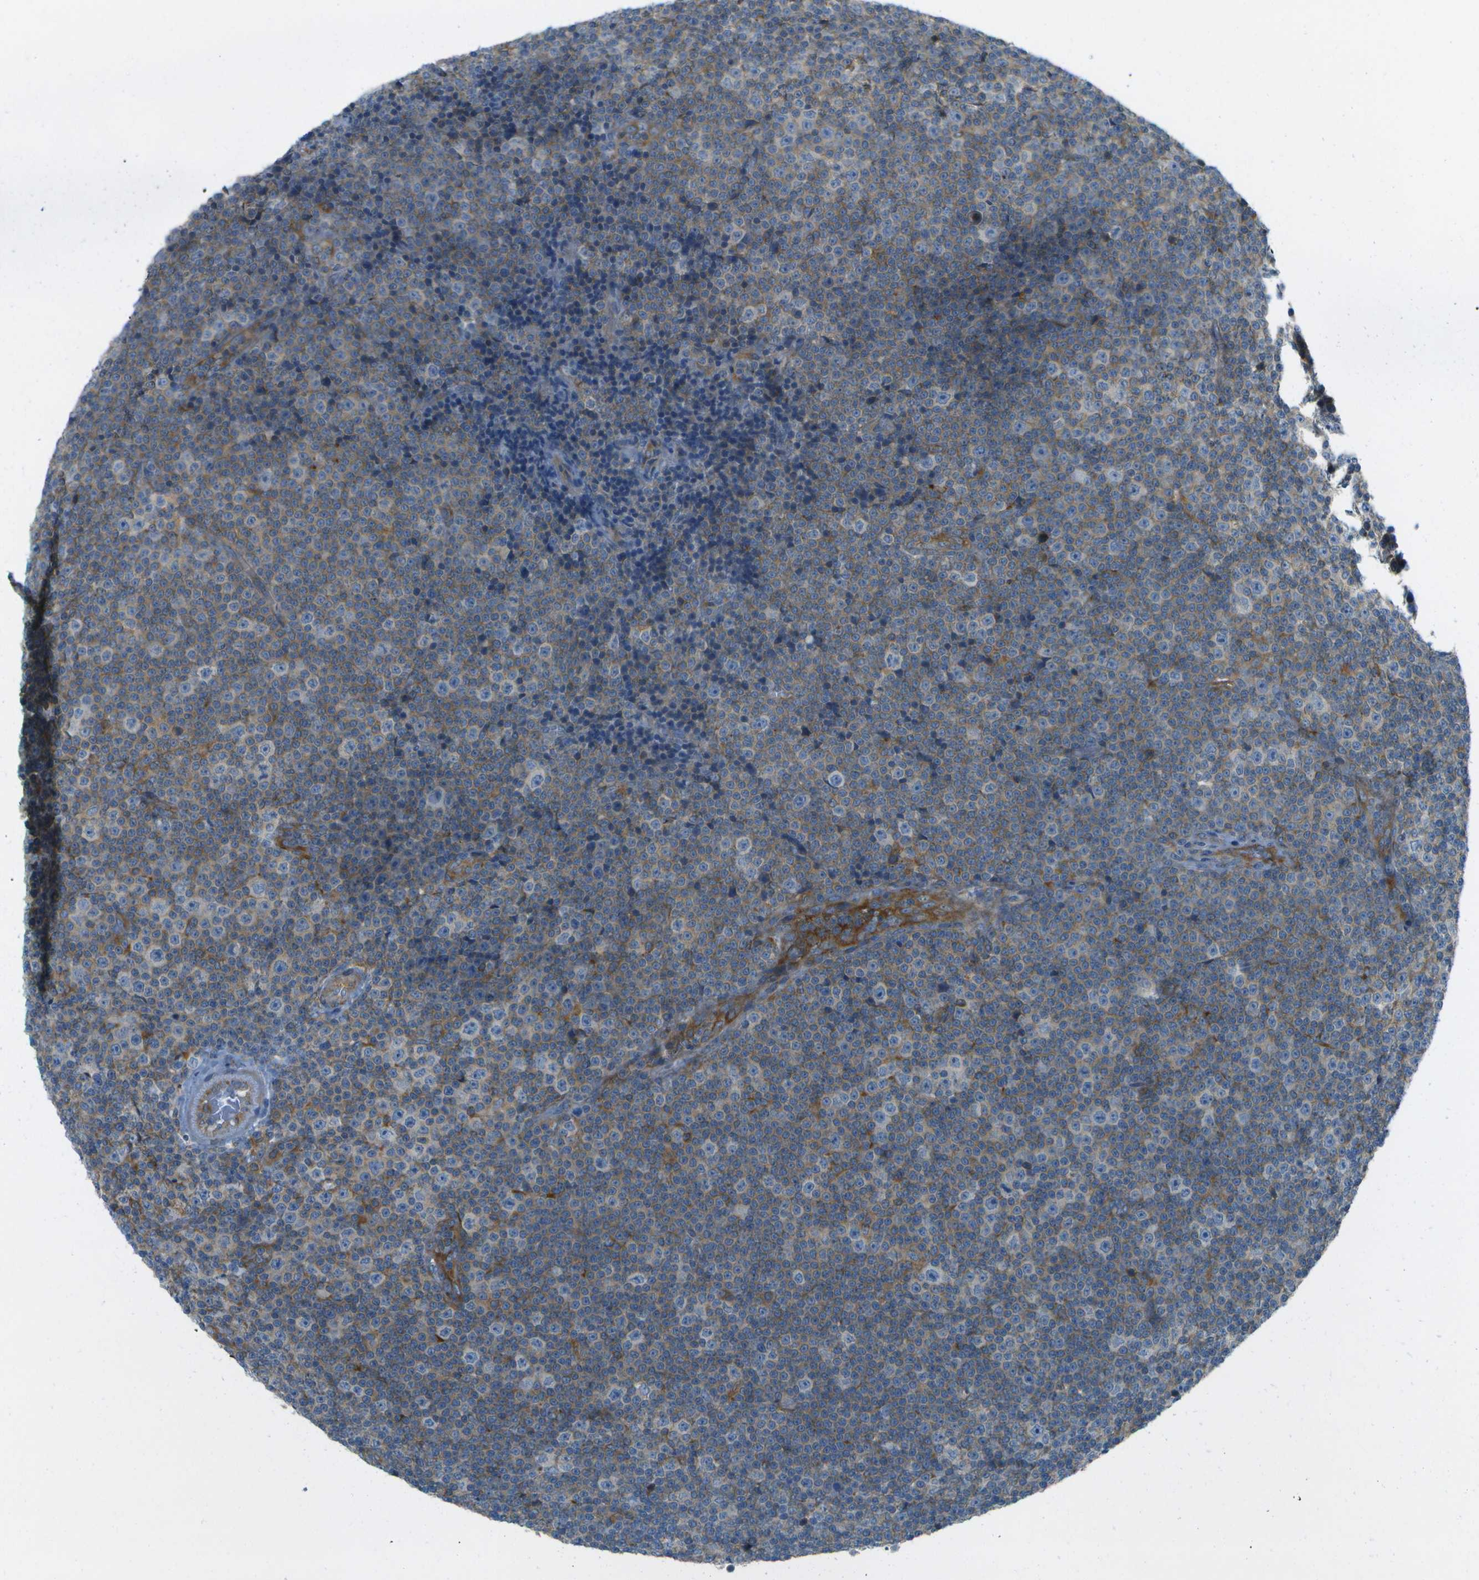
{"staining": {"intensity": "weak", "quantity": "<25%", "location": "cytoplasmic/membranous"}, "tissue": "lymphoma", "cell_type": "Tumor cells", "image_type": "cancer", "snomed": [{"axis": "morphology", "description": "Malignant lymphoma, non-Hodgkin's type, Low grade"}, {"axis": "topography", "description": "Lymph node"}], "caption": "This histopathology image is of lymphoma stained with IHC to label a protein in brown with the nuclei are counter-stained blue. There is no positivity in tumor cells.", "gene": "WNK2", "patient": {"sex": "female", "age": 67}}